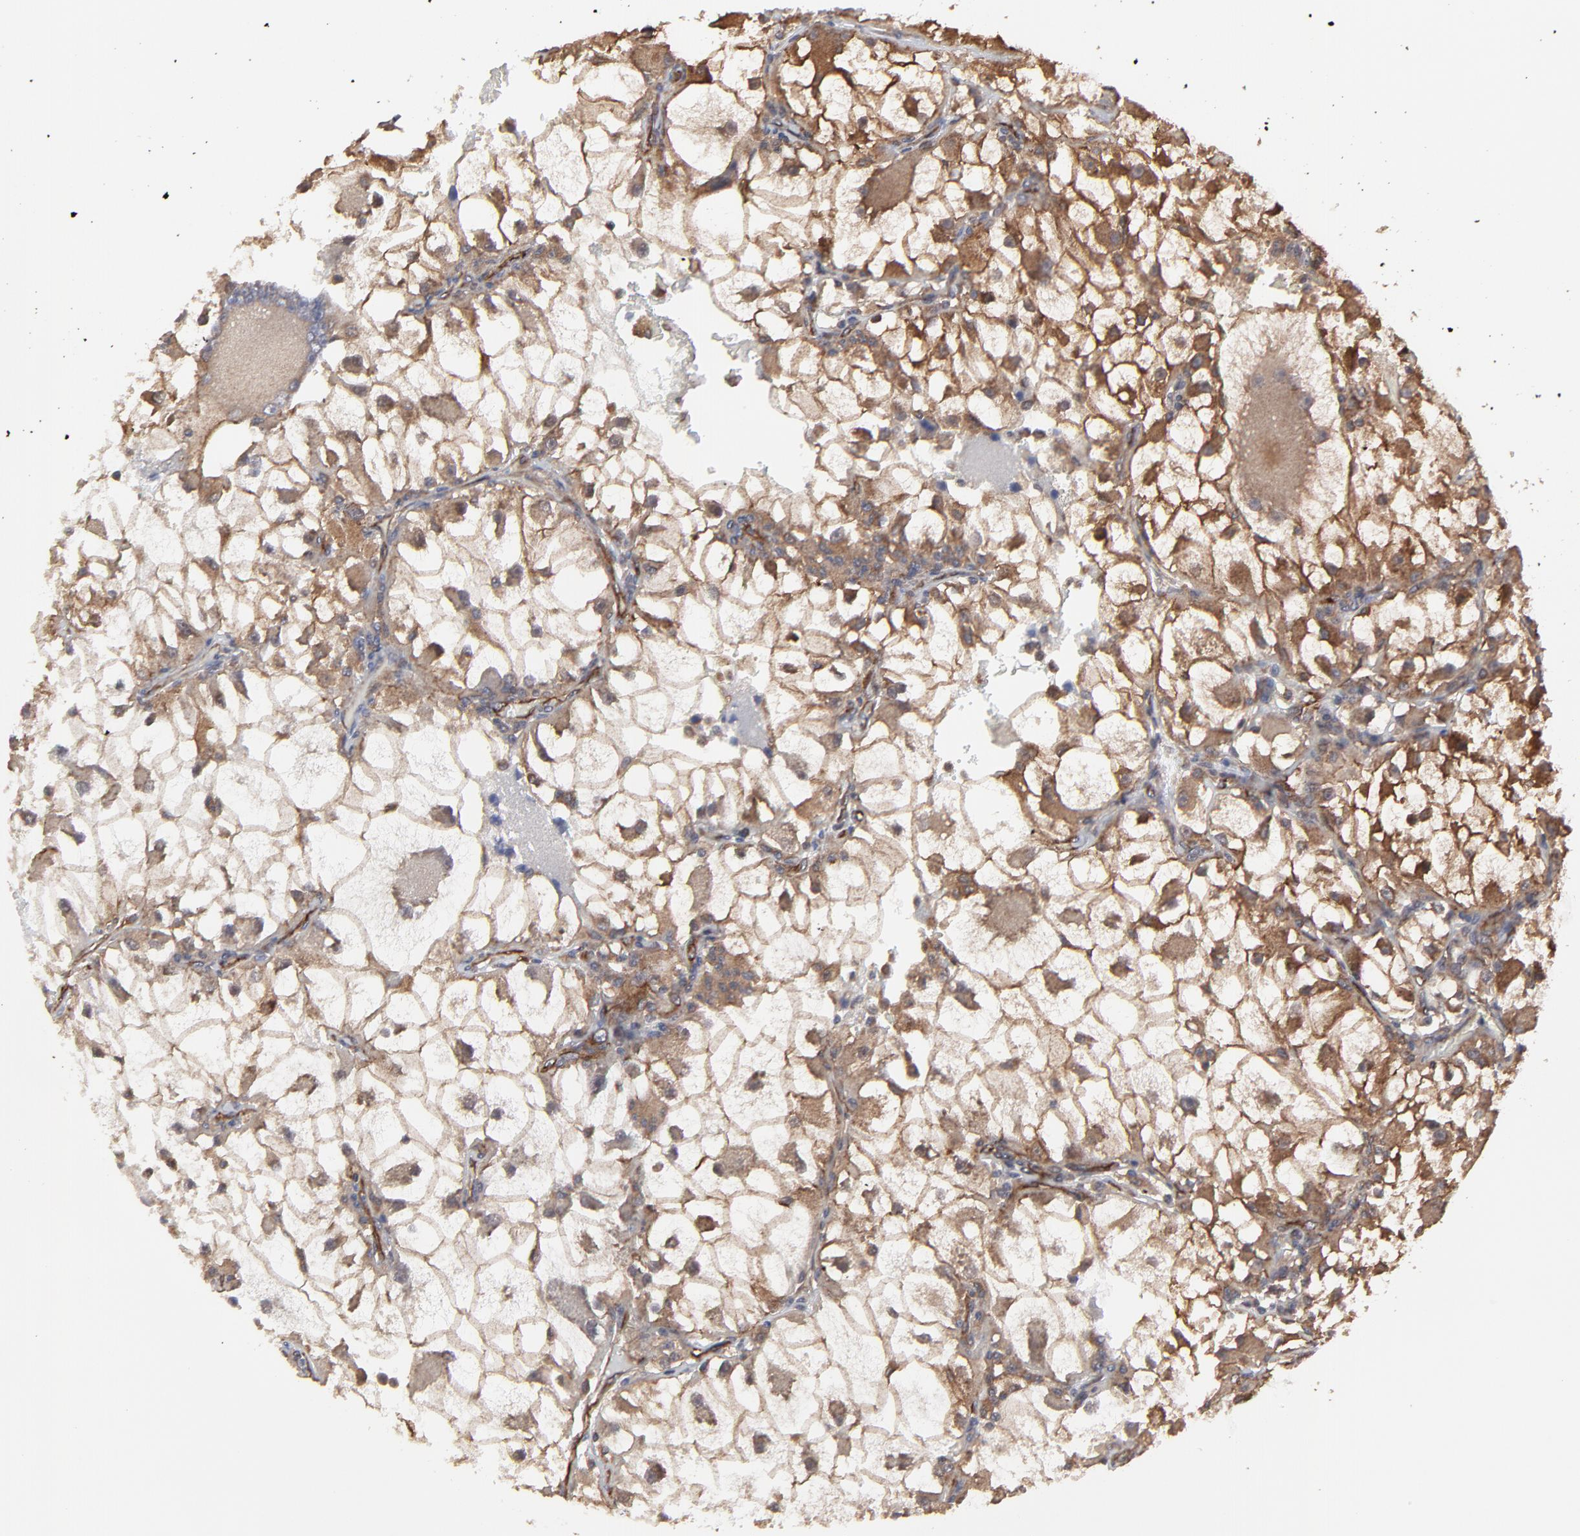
{"staining": {"intensity": "moderate", "quantity": ">75%", "location": "cytoplasmic/membranous"}, "tissue": "renal cancer", "cell_type": "Tumor cells", "image_type": "cancer", "snomed": [{"axis": "morphology", "description": "Adenocarcinoma, NOS"}, {"axis": "topography", "description": "Kidney"}], "caption": "IHC histopathology image of neoplastic tissue: human renal cancer (adenocarcinoma) stained using immunohistochemistry demonstrates medium levels of moderate protein expression localized specifically in the cytoplasmic/membranous of tumor cells, appearing as a cytoplasmic/membranous brown color.", "gene": "ARMT1", "patient": {"sex": "female", "age": 73}}